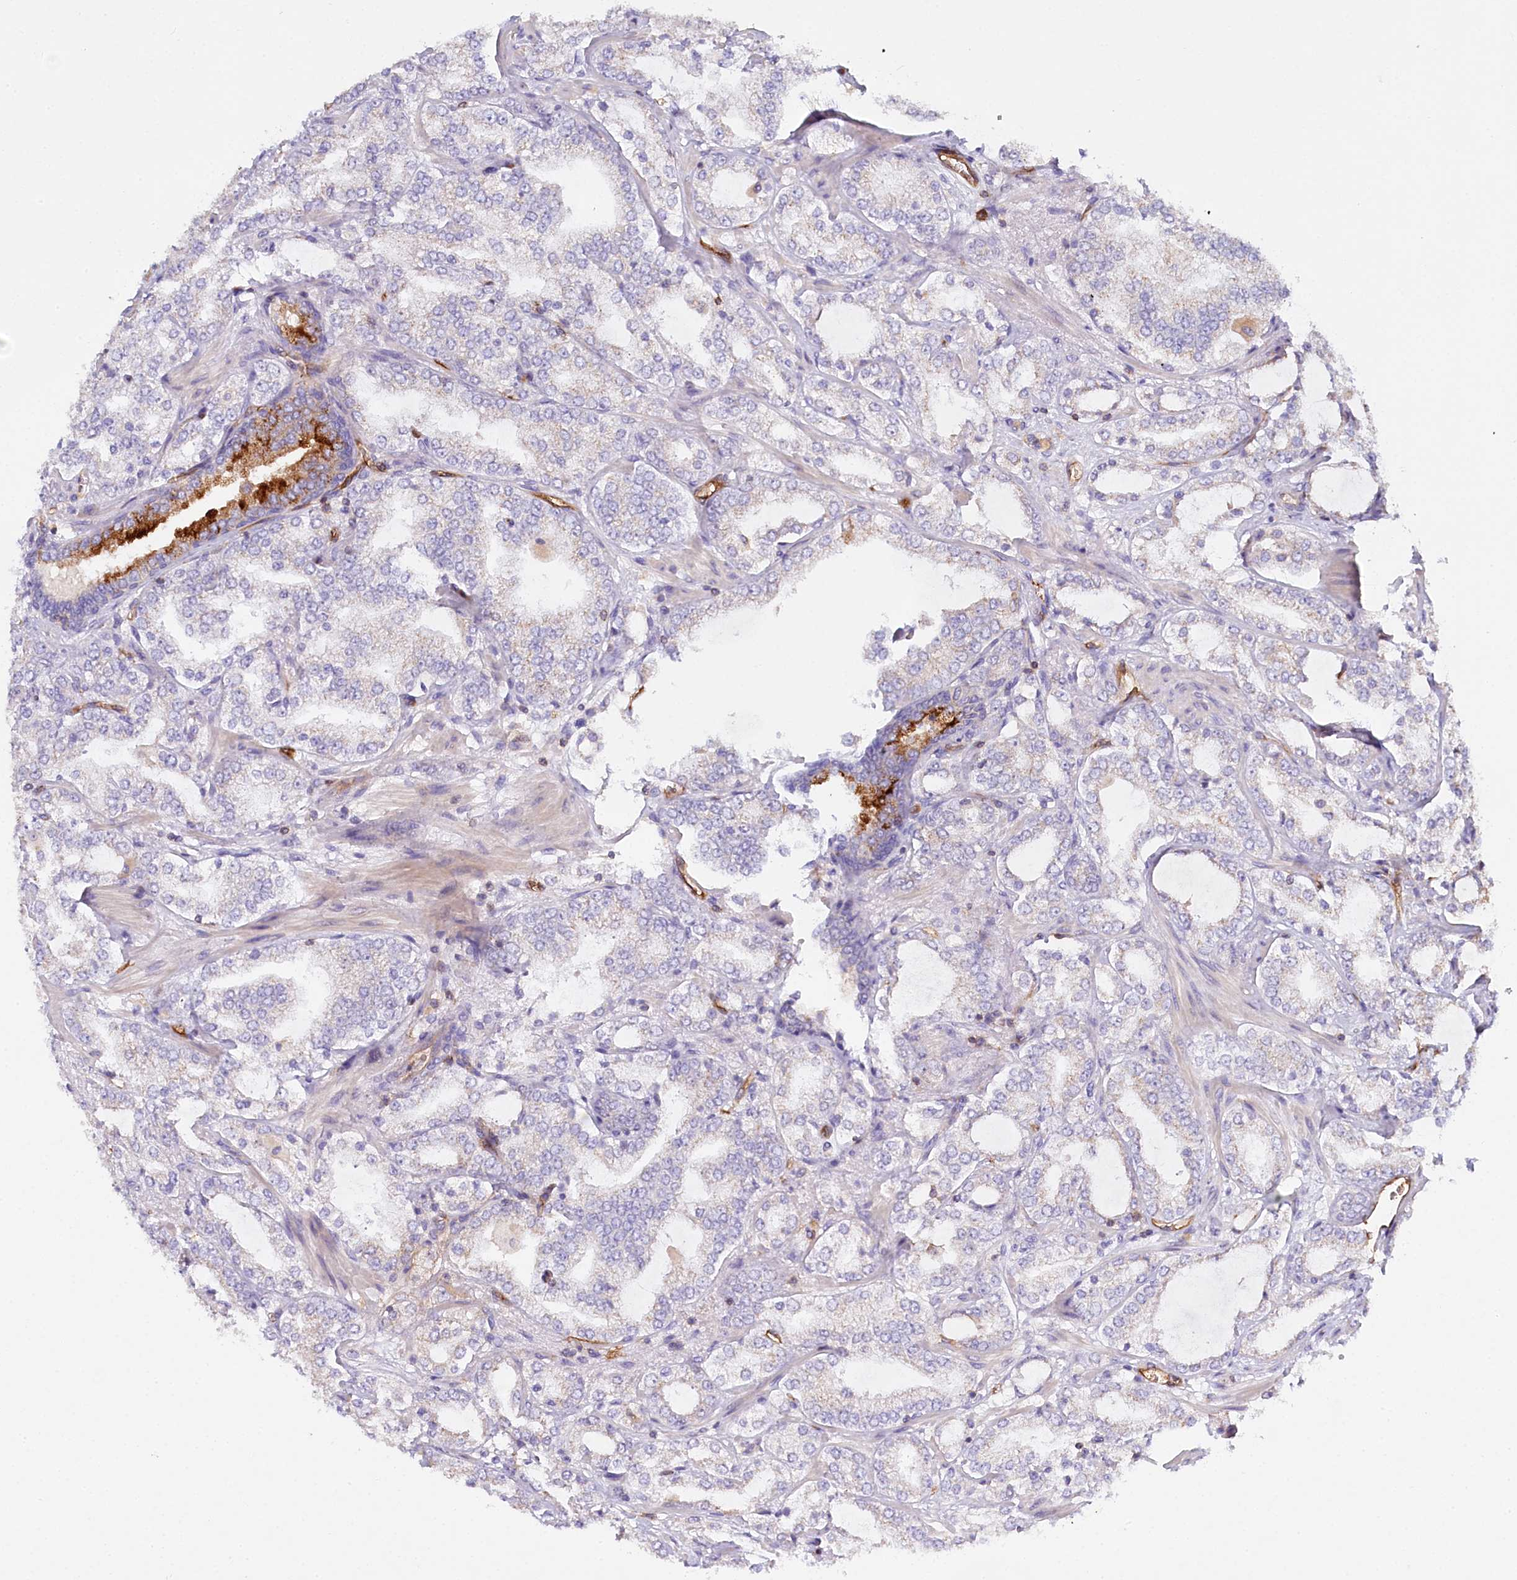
{"staining": {"intensity": "negative", "quantity": "none", "location": "none"}, "tissue": "prostate cancer", "cell_type": "Tumor cells", "image_type": "cancer", "snomed": [{"axis": "morphology", "description": "Adenocarcinoma, High grade"}, {"axis": "topography", "description": "Prostate"}], "caption": "Immunohistochemistry (IHC) histopathology image of high-grade adenocarcinoma (prostate) stained for a protein (brown), which shows no staining in tumor cells.", "gene": "RBP5", "patient": {"sex": "male", "age": 64}}